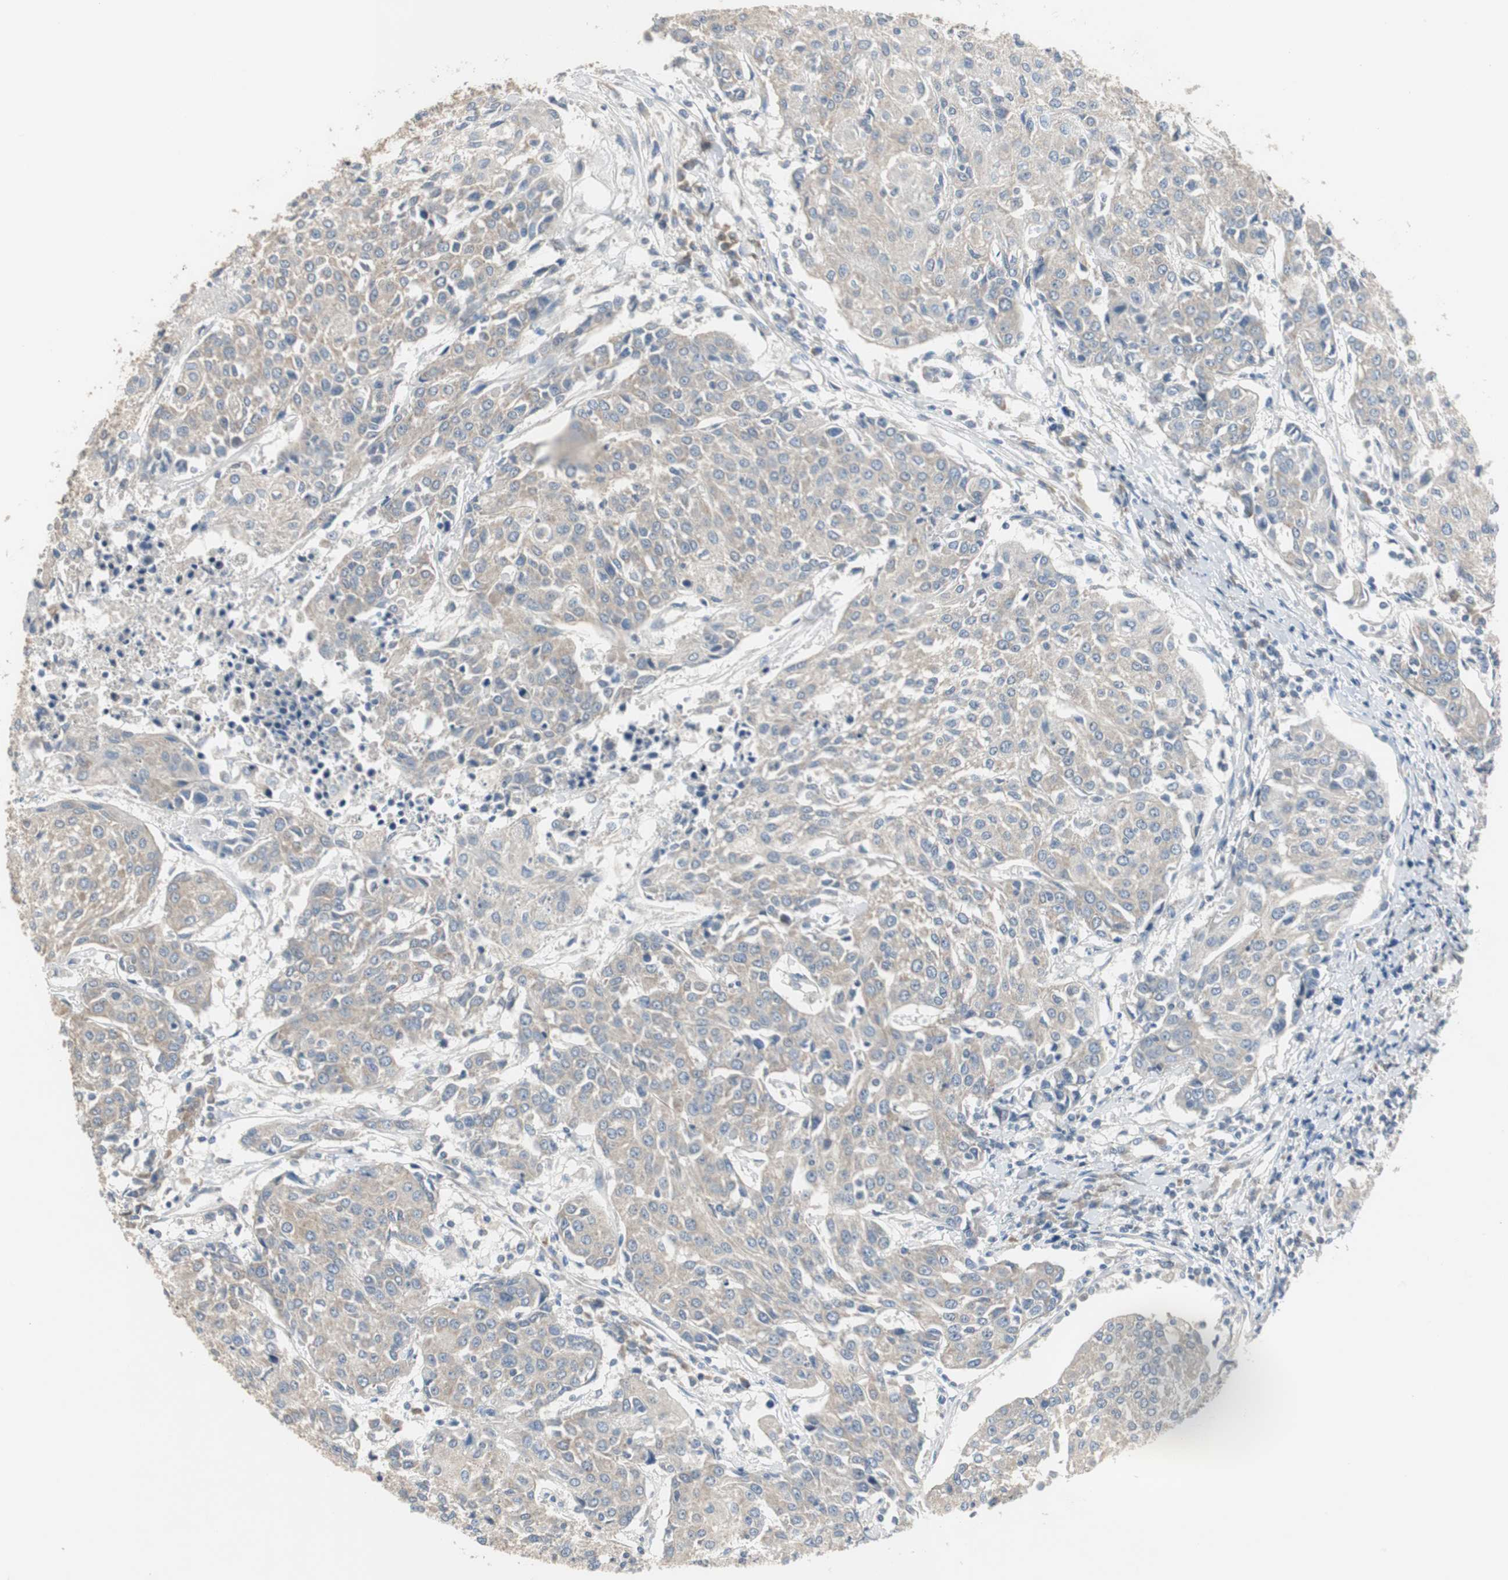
{"staining": {"intensity": "negative", "quantity": "none", "location": "none"}, "tissue": "urothelial cancer", "cell_type": "Tumor cells", "image_type": "cancer", "snomed": [{"axis": "morphology", "description": "Urothelial carcinoma, High grade"}, {"axis": "topography", "description": "Urinary bladder"}], "caption": "This is a photomicrograph of immunohistochemistry (IHC) staining of urothelial cancer, which shows no expression in tumor cells.", "gene": "MYT1", "patient": {"sex": "female", "age": 85}}